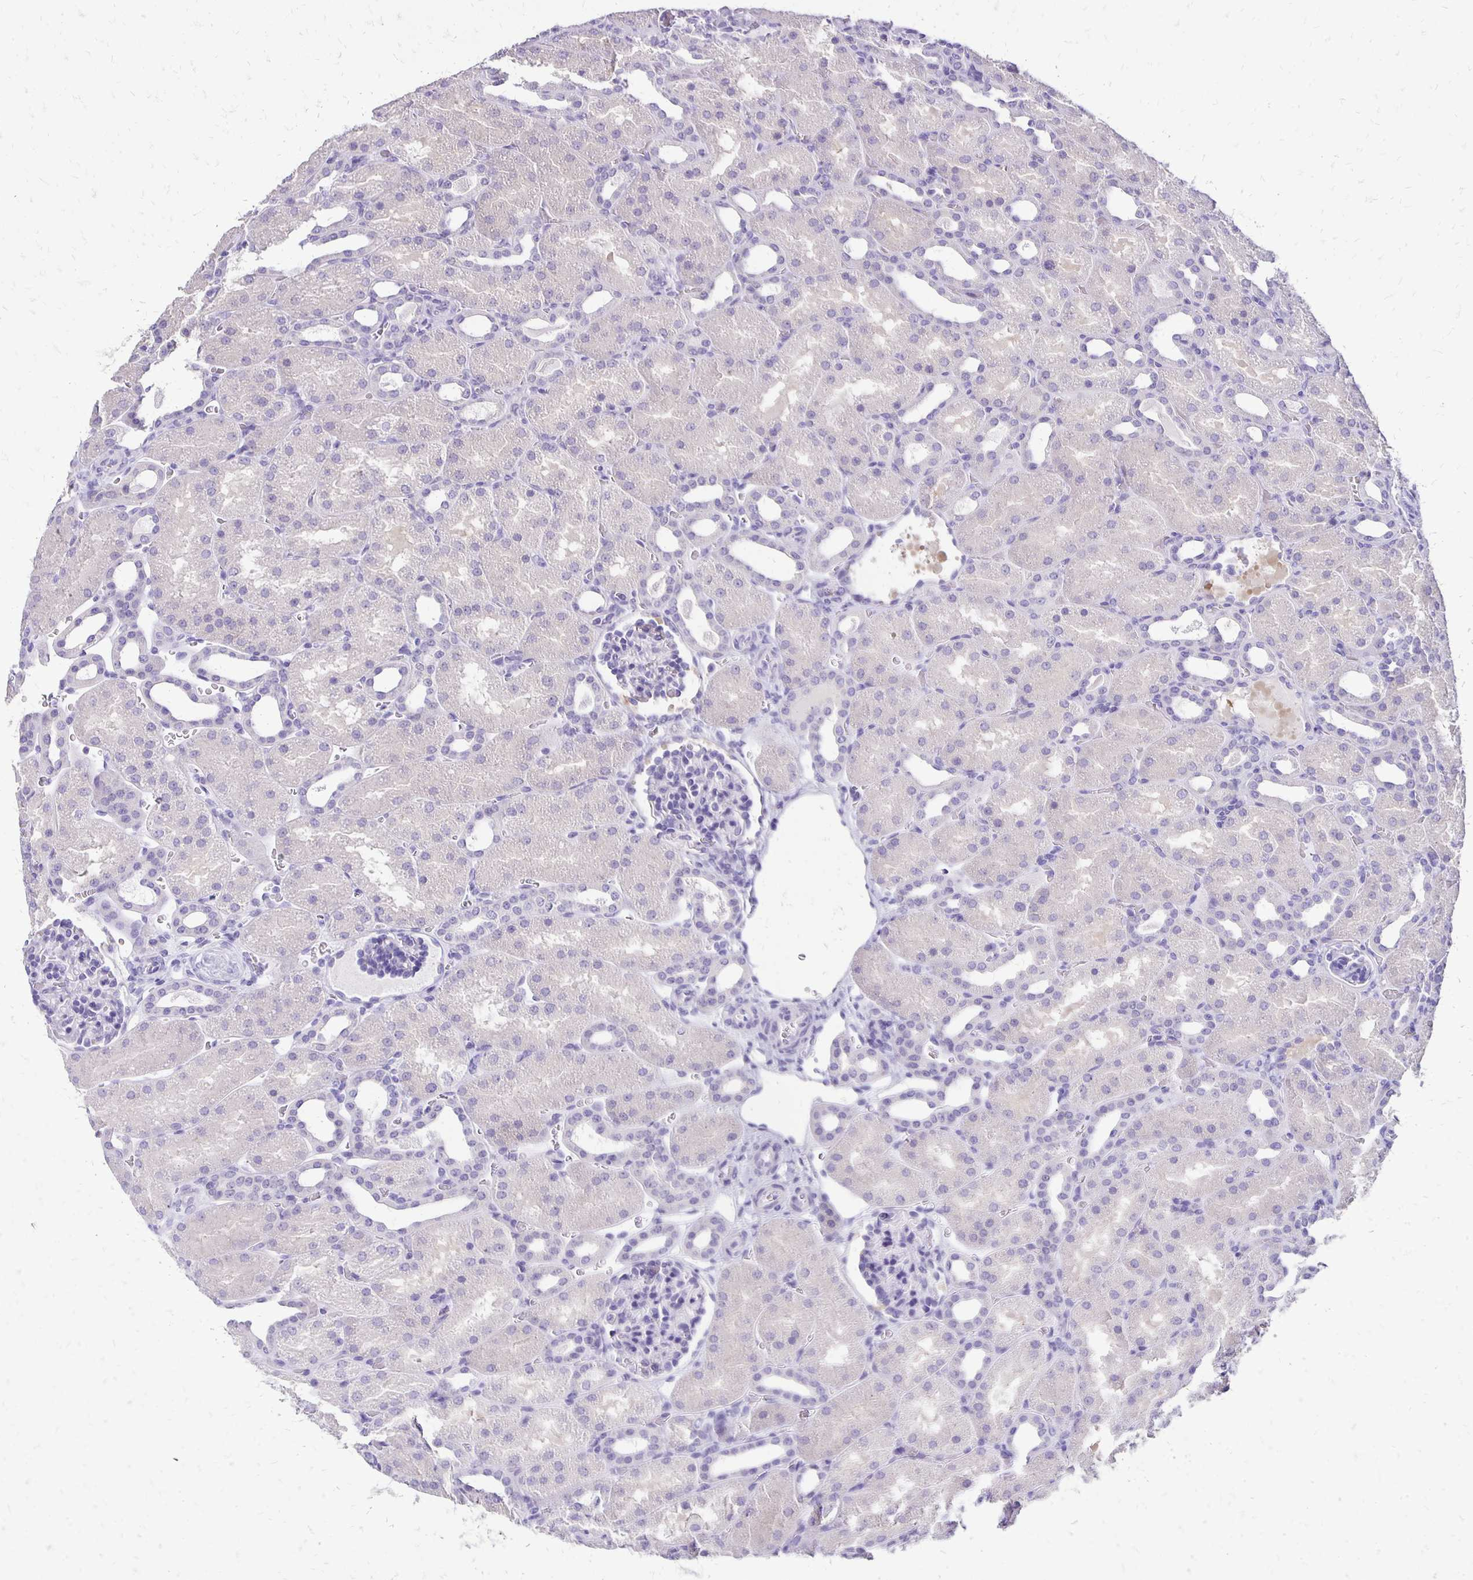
{"staining": {"intensity": "negative", "quantity": "none", "location": "none"}, "tissue": "kidney", "cell_type": "Cells in glomeruli", "image_type": "normal", "snomed": [{"axis": "morphology", "description": "Normal tissue, NOS"}, {"axis": "topography", "description": "Kidney"}], "caption": "Immunohistochemistry of unremarkable human kidney shows no staining in cells in glomeruli.", "gene": "ANKRD45", "patient": {"sex": "male", "age": 2}}